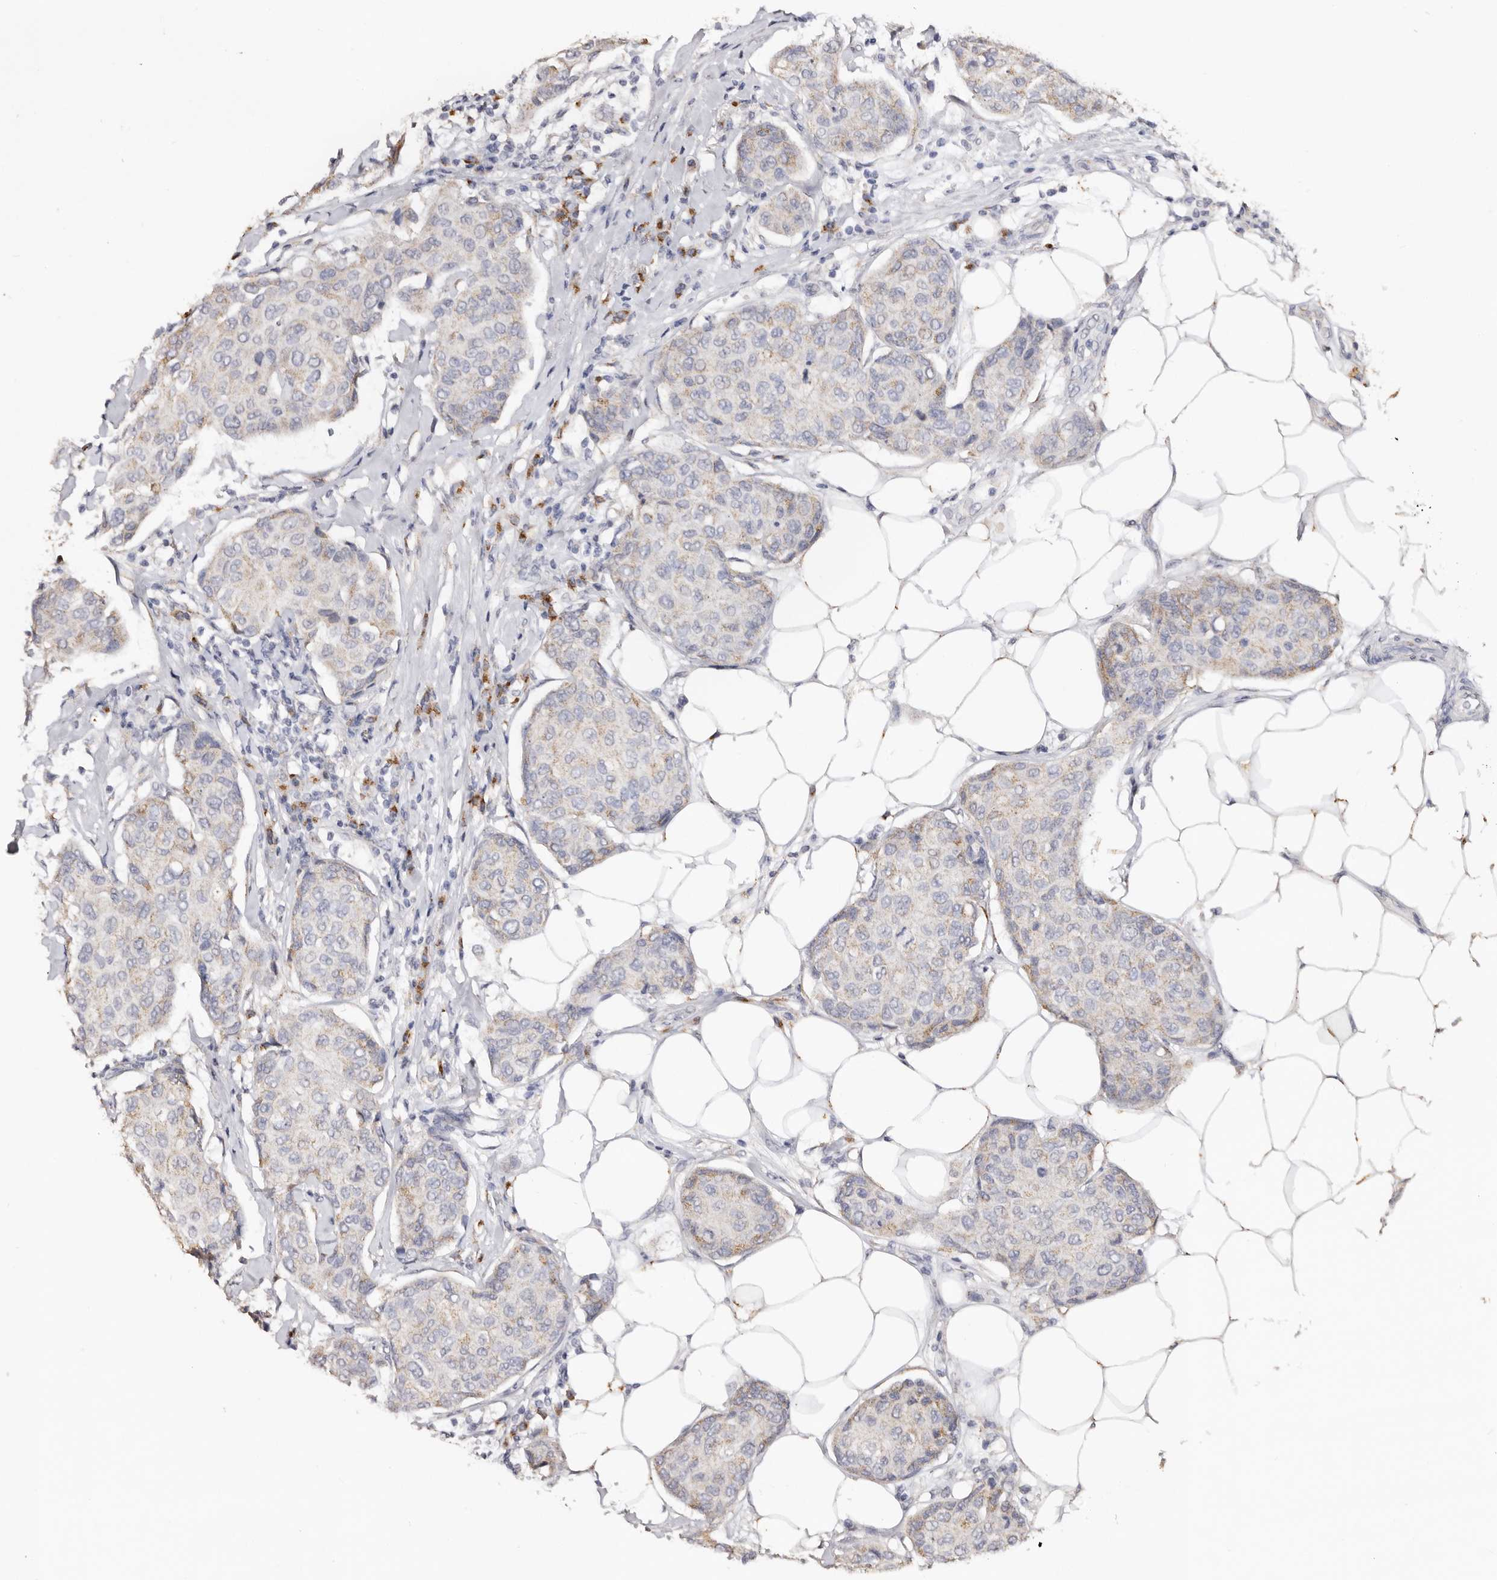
{"staining": {"intensity": "weak", "quantity": "<25%", "location": "cytoplasmic/membranous"}, "tissue": "breast cancer", "cell_type": "Tumor cells", "image_type": "cancer", "snomed": [{"axis": "morphology", "description": "Duct carcinoma"}, {"axis": "topography", "description": "Breast"}], "caption": "This is an IHC micrograph of human breast cancer (invasive ductal carcinoma). There is no staining in tumor cells.", "gene": "LGALS7B", "patient": {"sex": "female", "age": 80}}